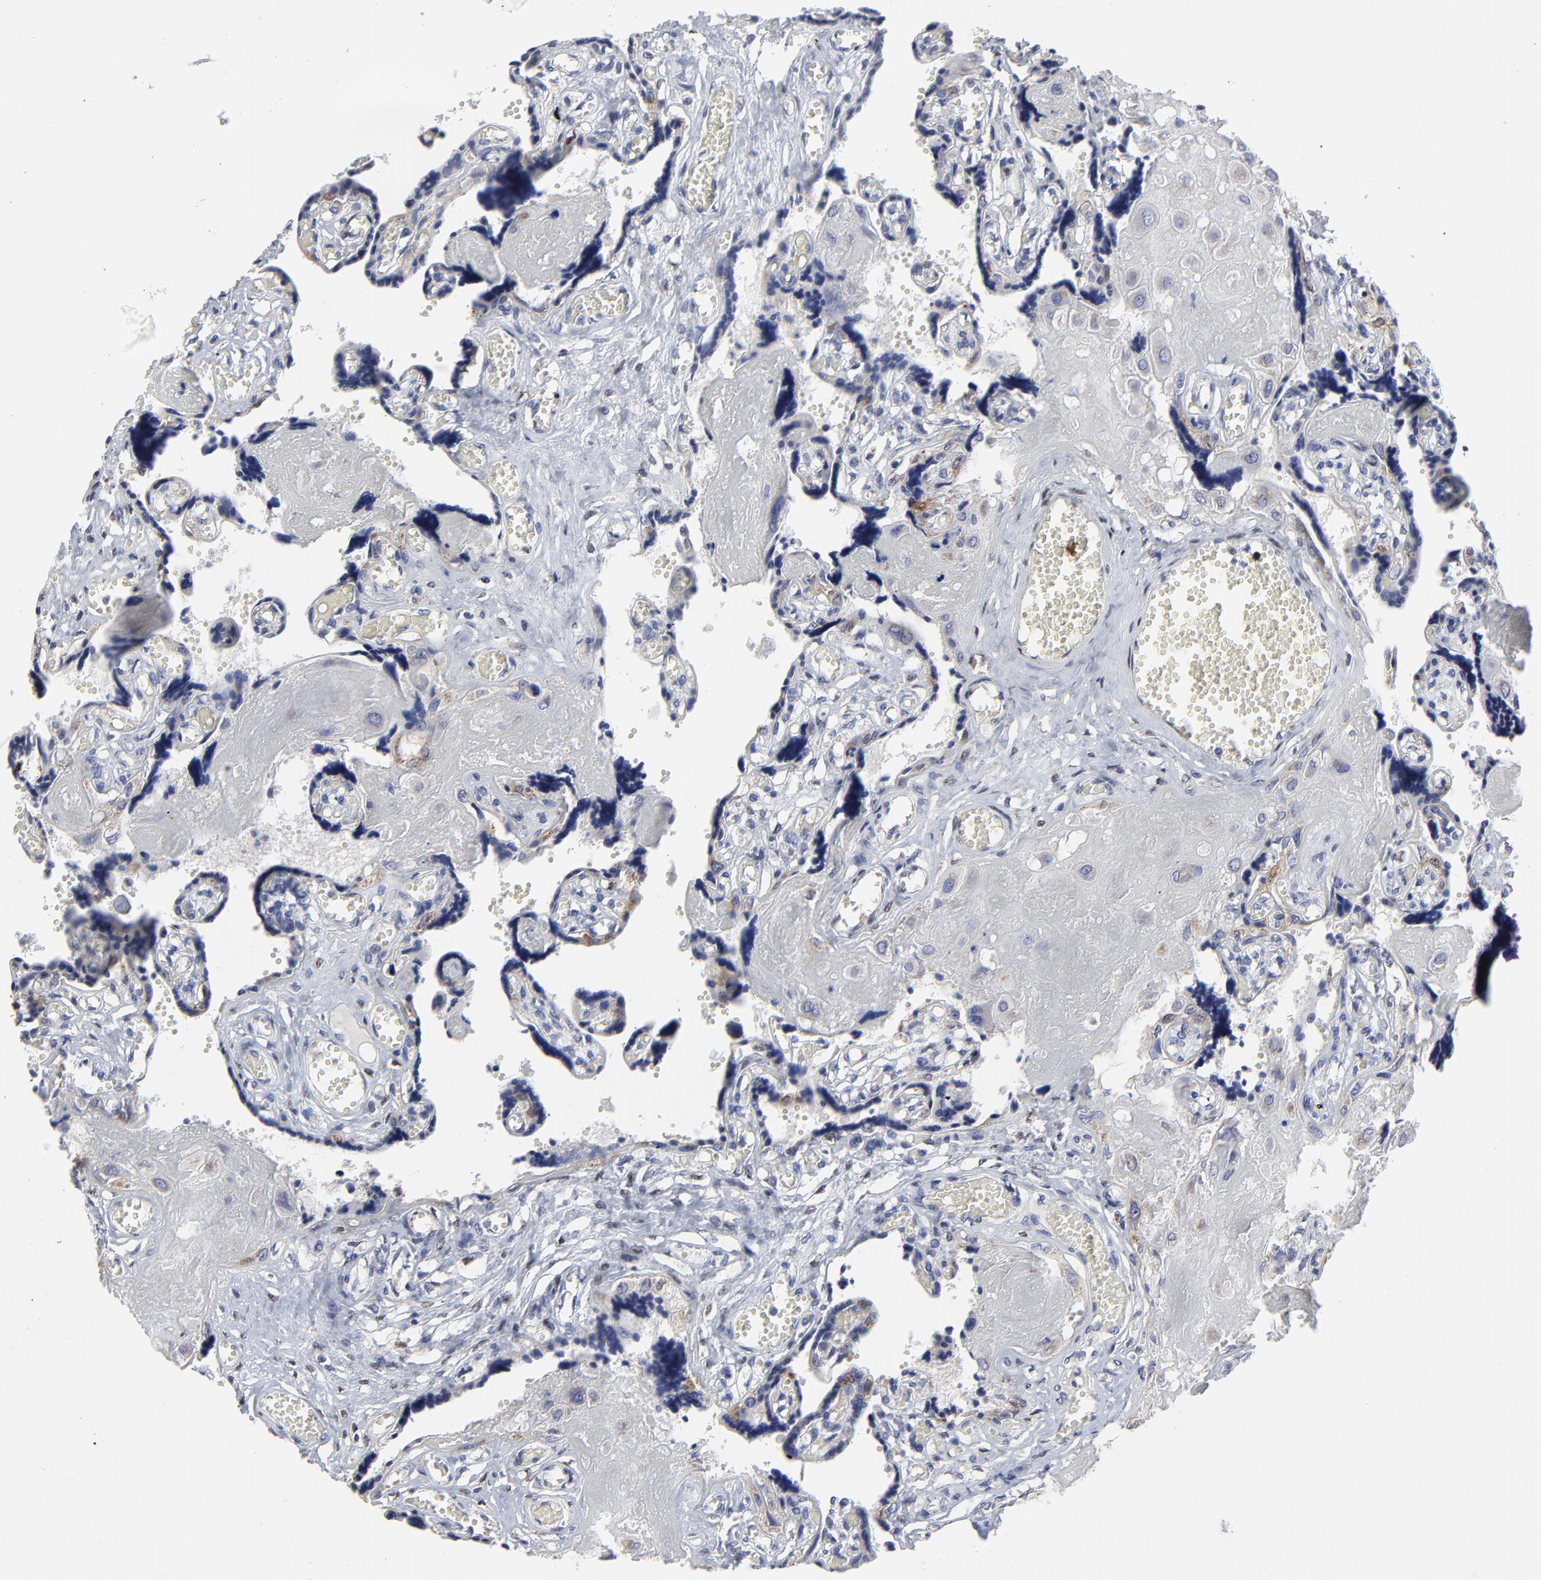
{"staining": {"intensity": "weak", "quantity": "25%-75%", "location": "cytoplasmic/membranous"}, "tissue": "placenta", "cell_type": "Decidual cells", "image_type": "normal", "snomed": [{"axis": "morphology", "description": "Normal tissue, NOS"}, {"axis": "morphology", "description": "Degeneration, NOS"}, {"axis": "topography", "description": "Placenta"}], "caption": "Immunohistochemistry (IHC) histopathology image of unremarkable placenta stained for a protein (brown), which exhibits low levels of weak cytoplasmic/membranous expression in approximately 25%-75% of decidual cells.", "gene": "NCAPH", "patient": {"sex": "female", "age": 35}}